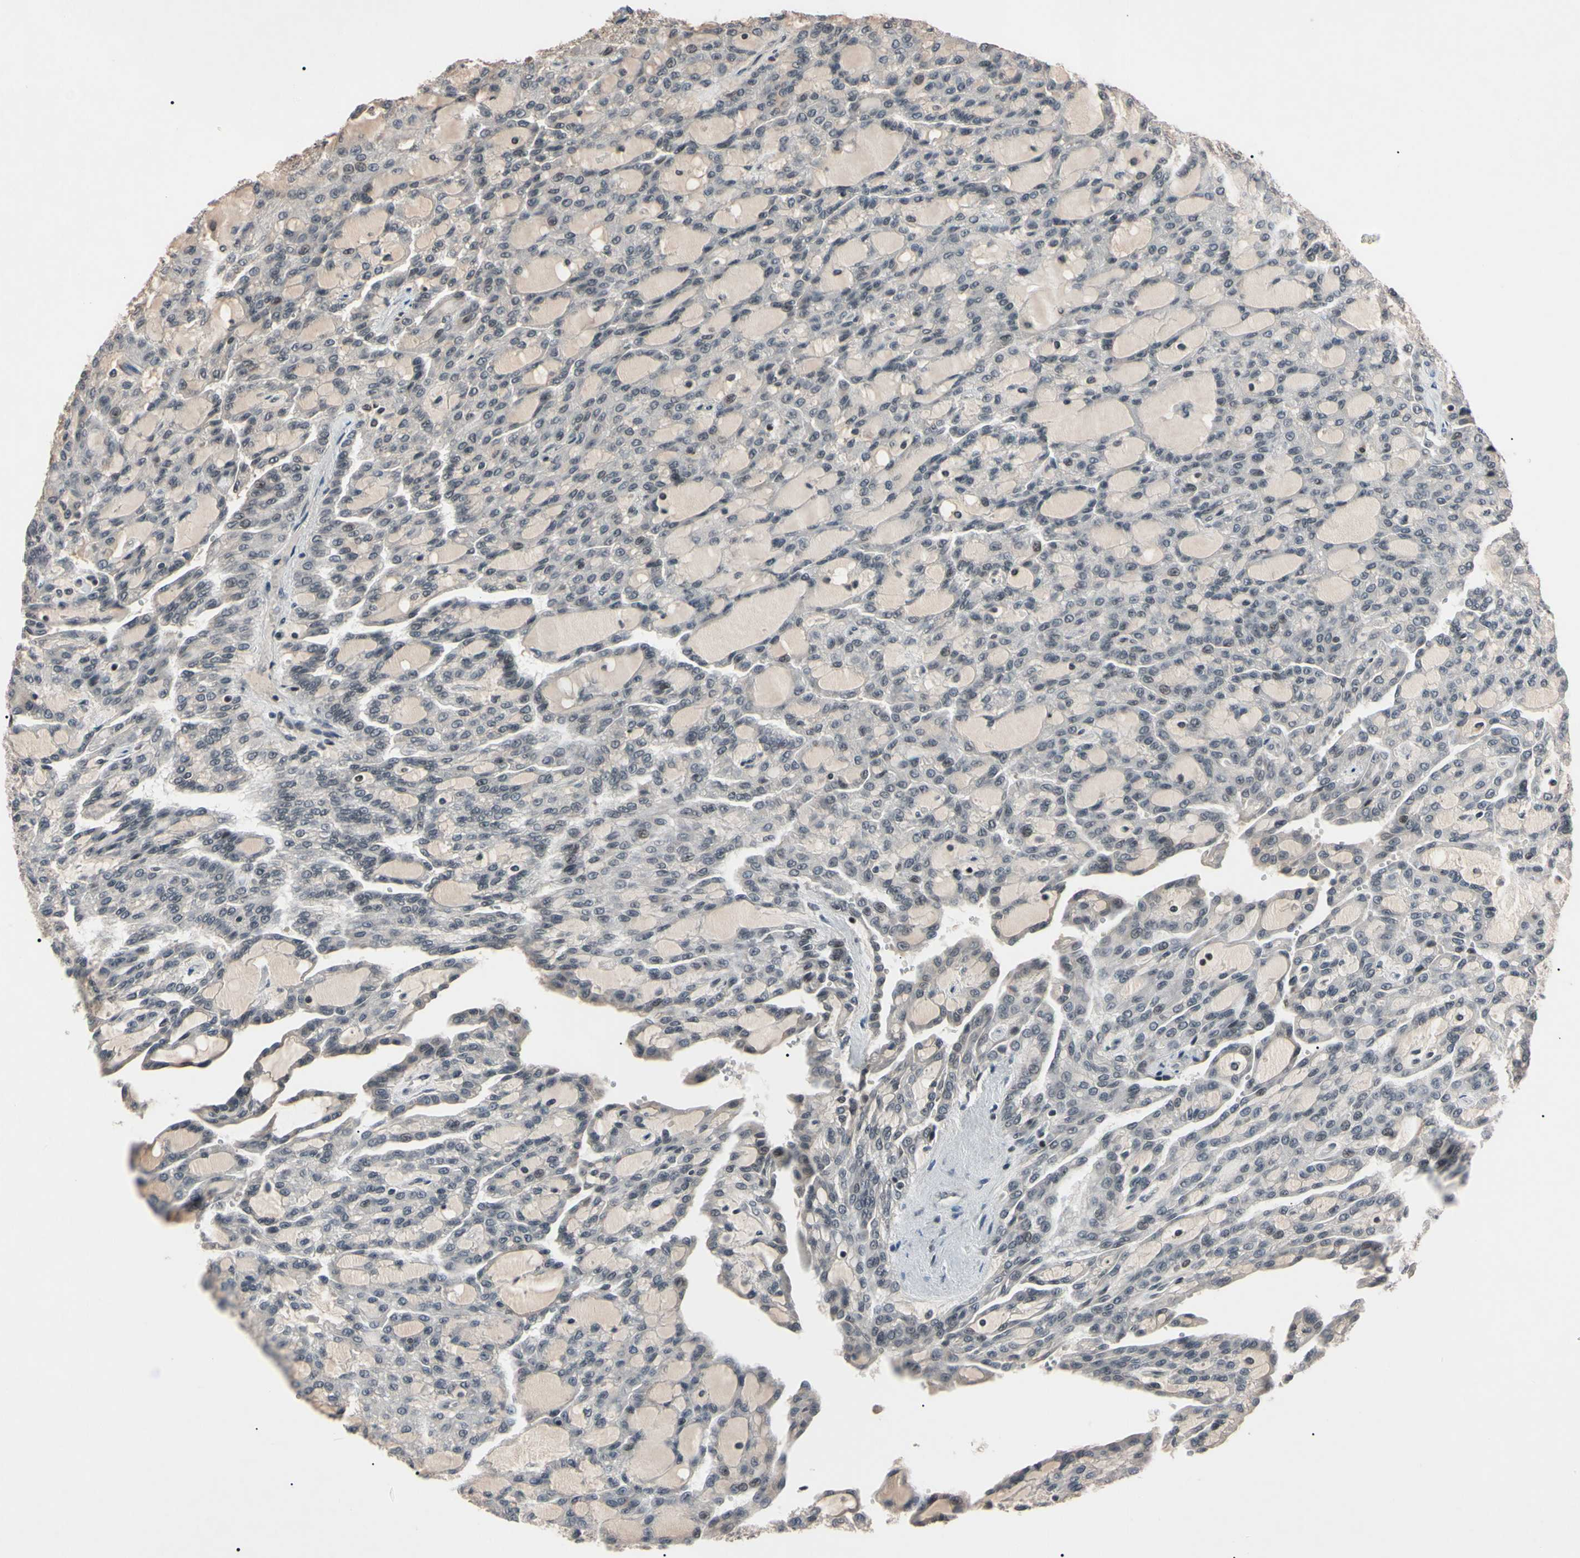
{"staining": {"intensity": "negative", "quantity": "none", "location": "none"}, "tissue": "renal cancer", "cell_type": "Tumor cells", "image_type": "cancer", "snomed": [{"axis": "morphology", "description": "Adenocarcinoma, NOS"}, {"axis": "topography", "description": "Kidney"}], "caption": "There is no significant positivity in tumor cells of renal cancer.", "gene": "YY1", "patient": {"sex": "male", "age": 63}}